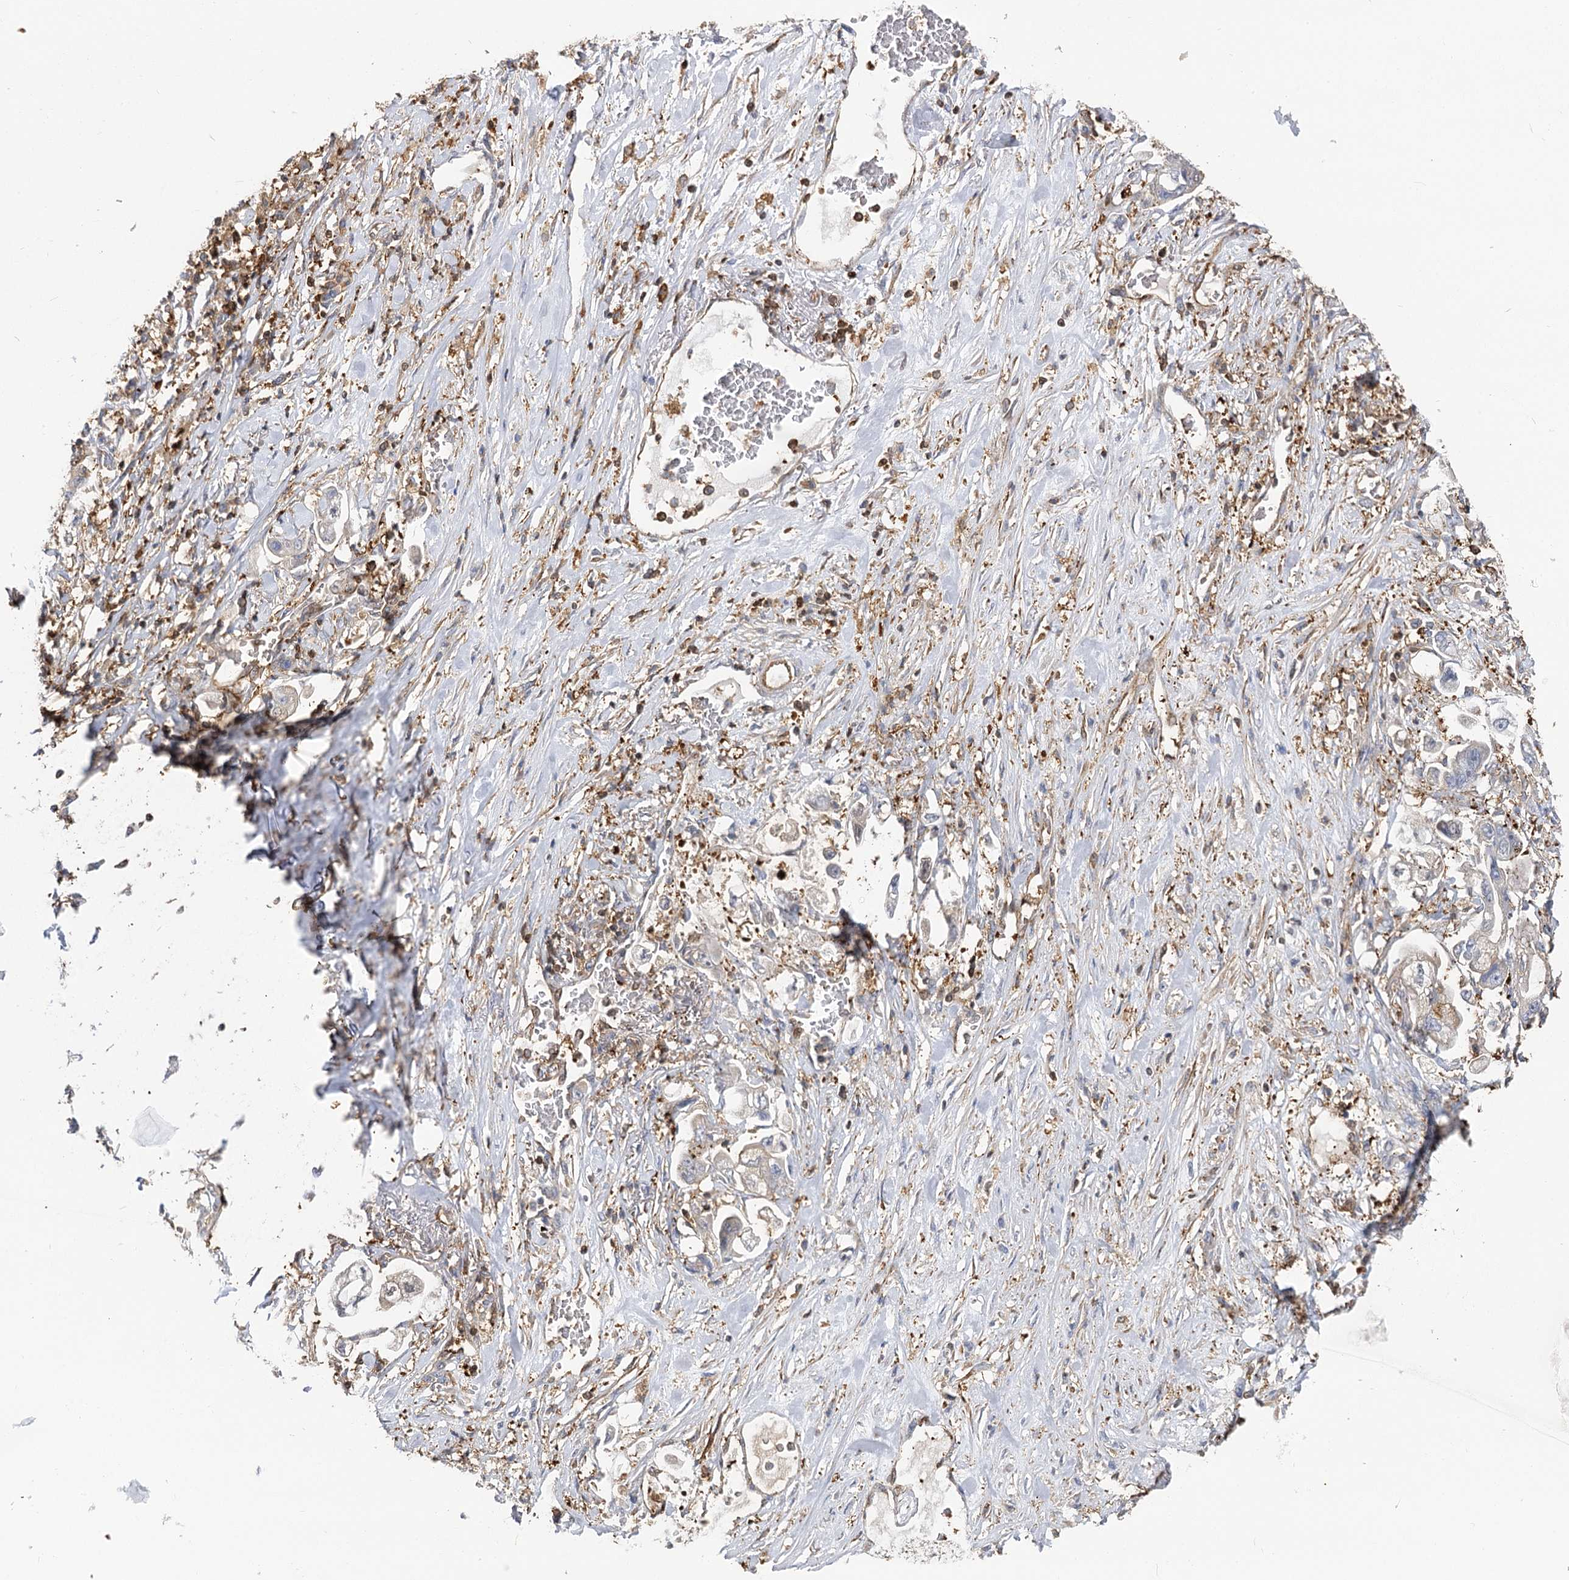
{"staining": {"intensity": "weak", "quantity": "<25%", "location": "cytoplasmic/membranous"}, "tissue": "stomach cancer", "cell_type": "Tumor cells", "image_type": "cancer", "snomed": [{"axis": "morphology", "description": "Adenocarcinoma, NOS"}, {"axis": "topography", "description": "Stomach"}], "caption": "This is an IHC image of human stomach cancer (adenocarcinoma). There is no expression in tumor cells.", "gene": "SEC24B", "patient": {"sex": "male", "age": 62}}